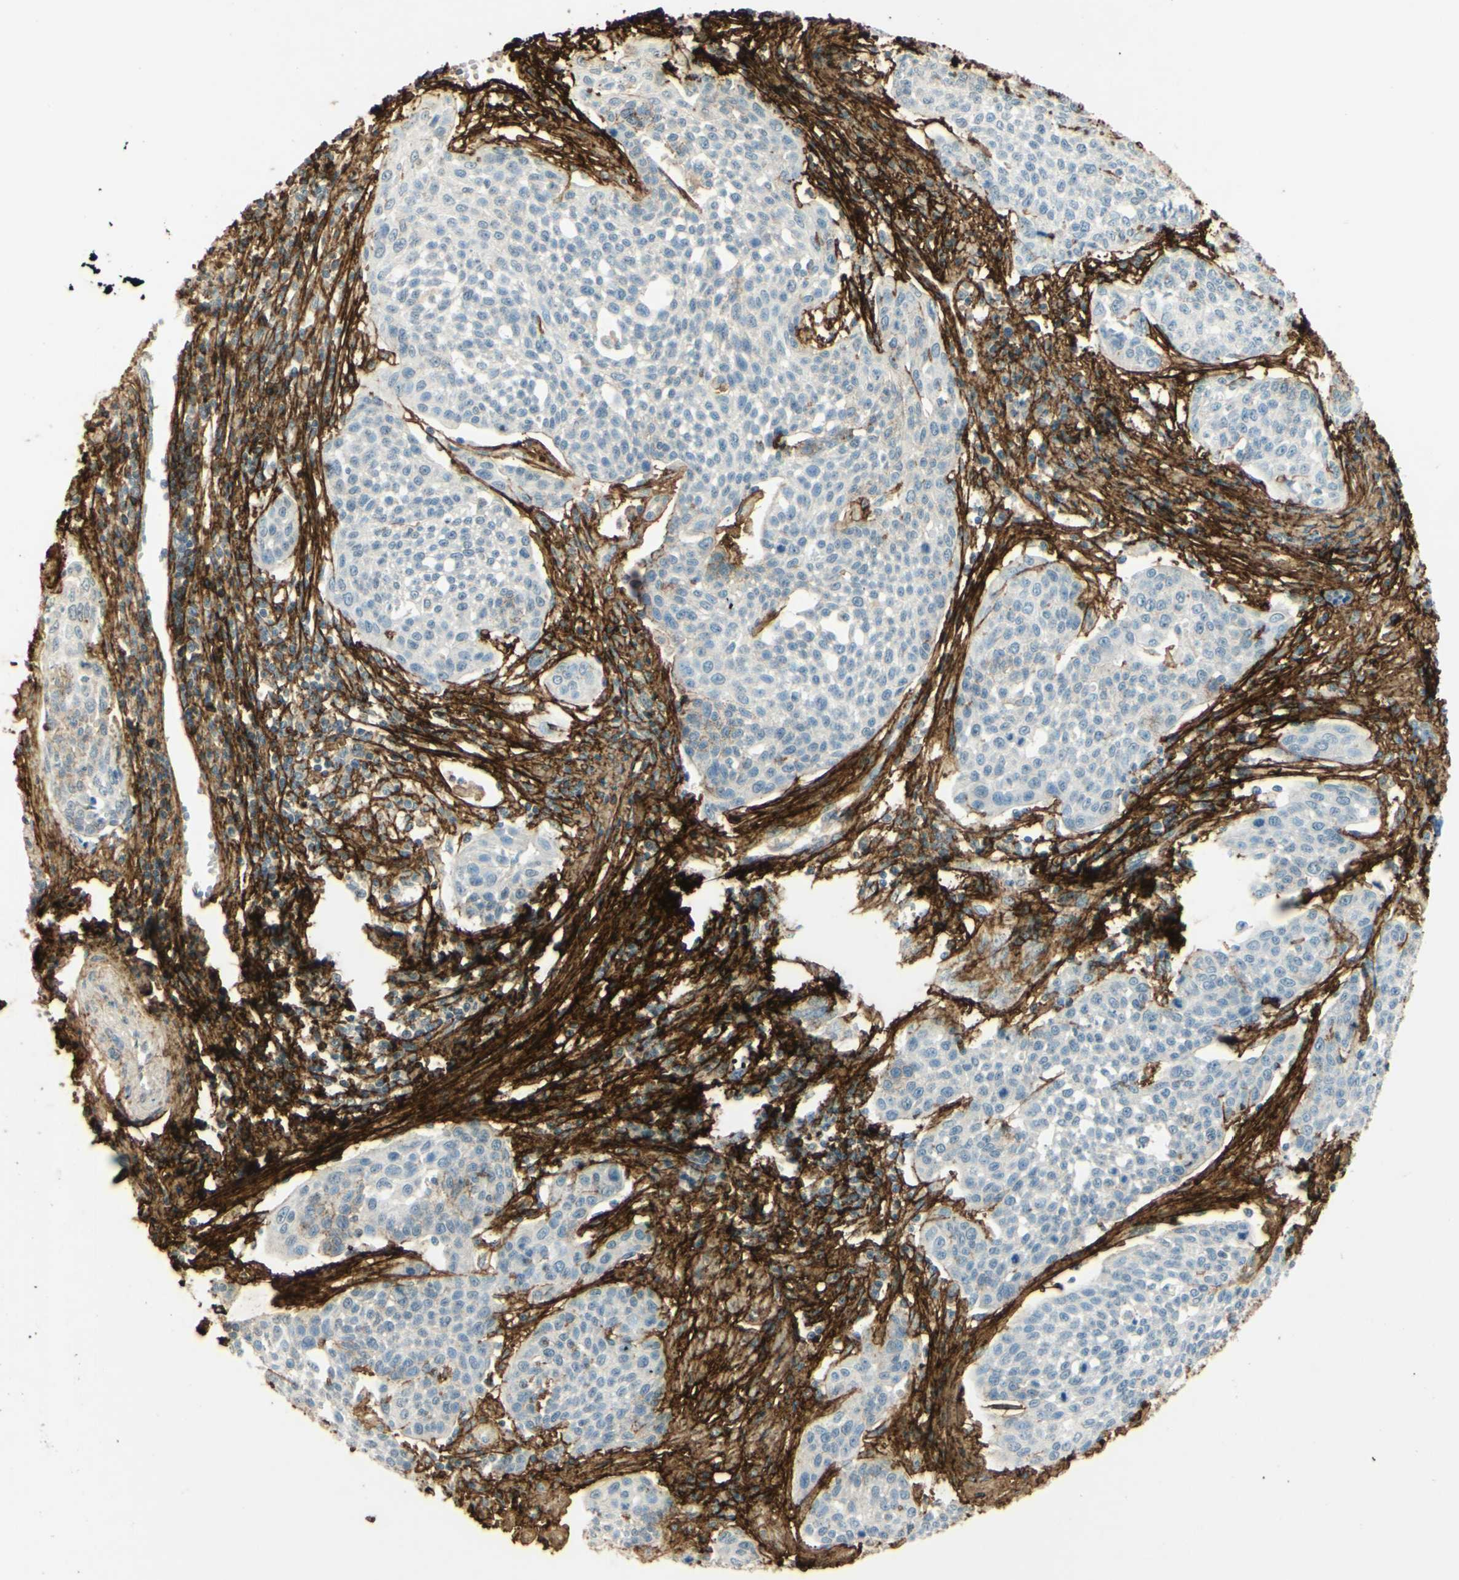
{"staining": {"intensity": "negative", "quantity": "none", "location": "none"}, "tissue": "cervical cancer", "cell_type": "Tumor cells", "image_type": "cancer", "snomed": [{"axis": "morphology", "description": "Squamous cell carcinoma, NOS"}, {"axis": "topography", "description": "Cervix"}], "caption": "Immunohistochemical staining of squamous cell carcinoma (cervical) shows no significant expression in tumor cells. (DAB (3,3'-diaminobenzidine) IHC visualized using brightfield microscopy, high magnification).", "gene": "TNN", "patient": {"sex": "female", "age": 34}}